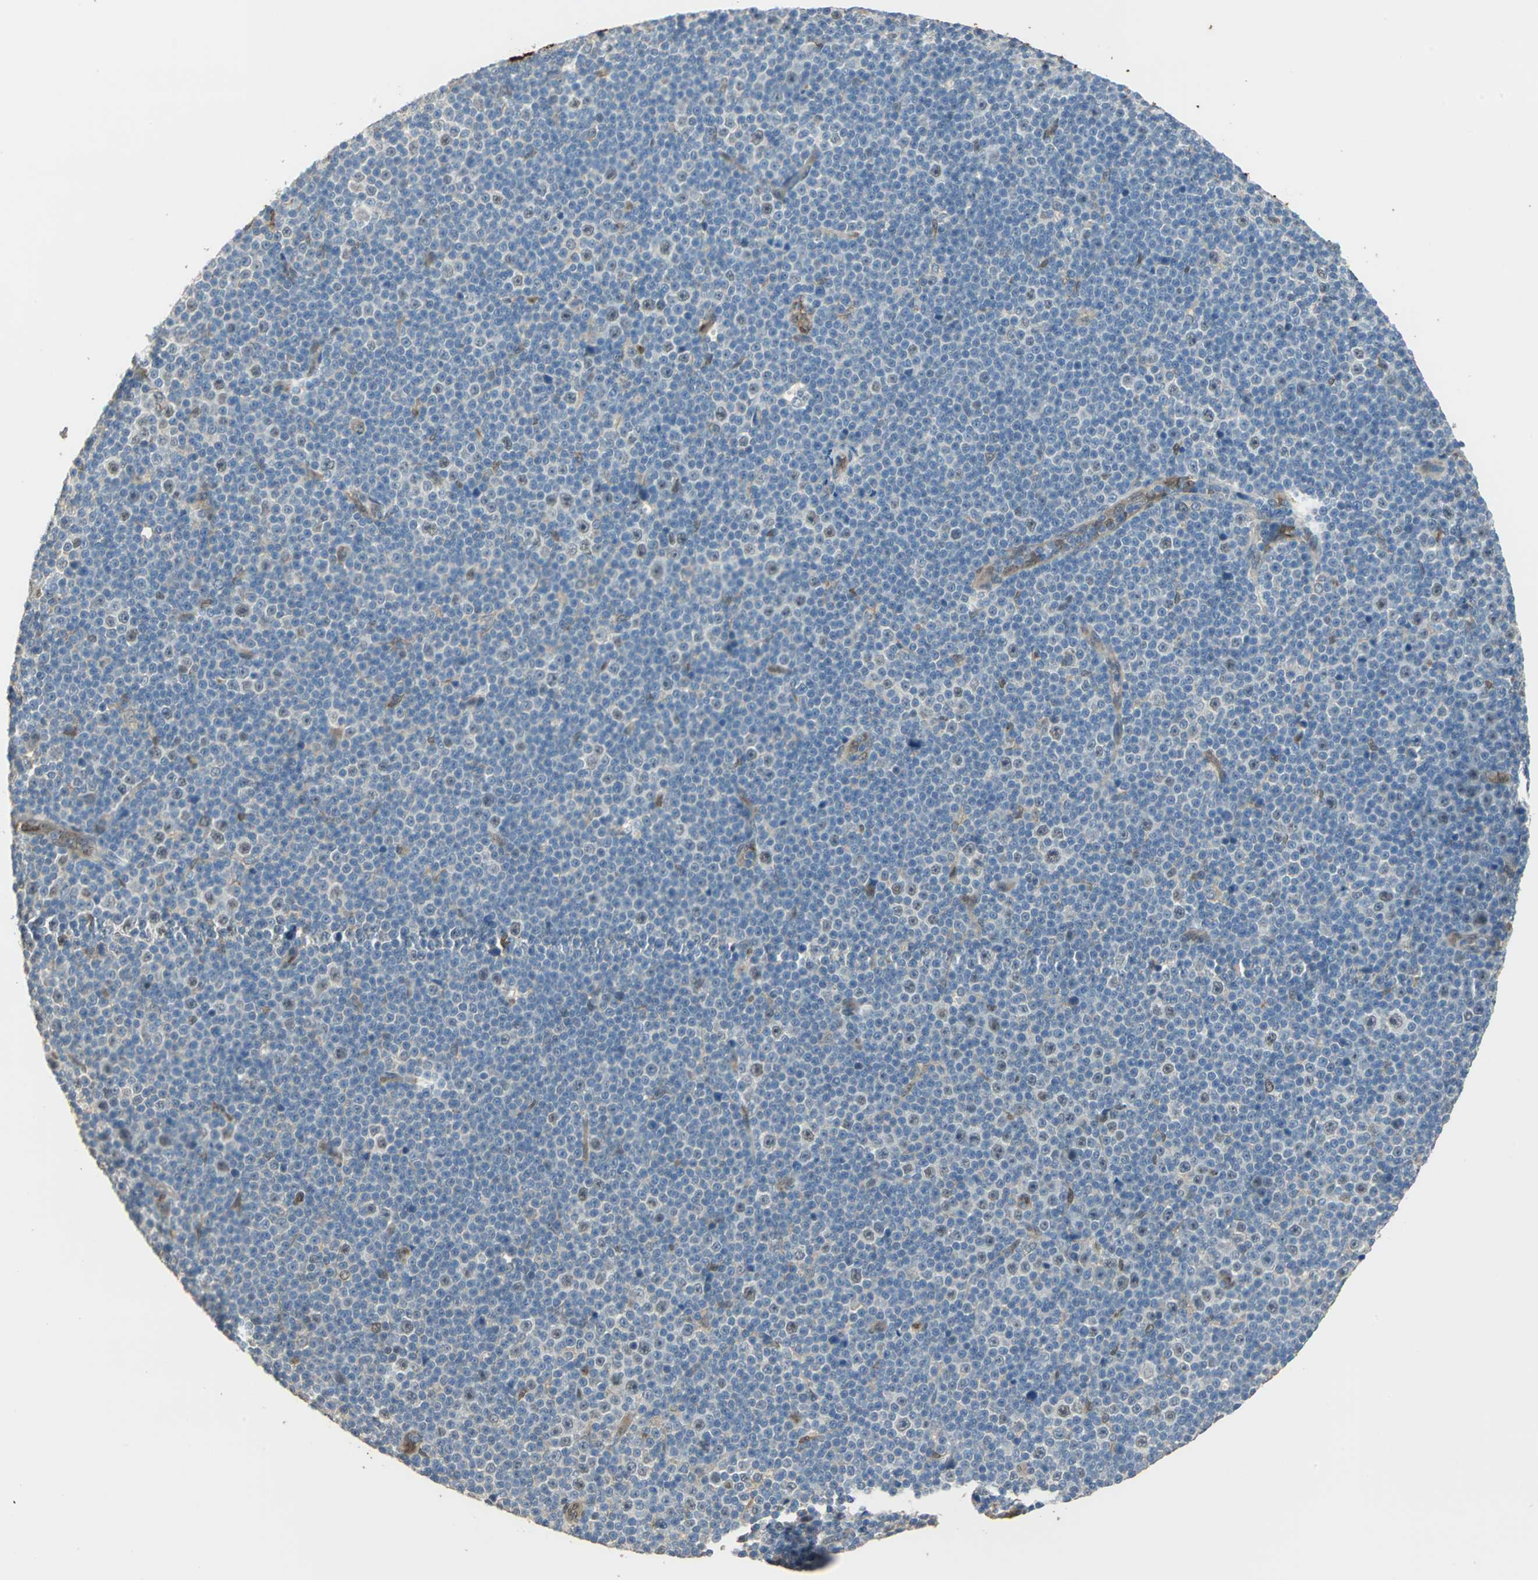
{"staining": {"intensity": "weak", "quantity": "<25%", "location": "cytoplasmic/membranous,nuclear"}, "tissue": "lymphoma", "cell_type": "Tumor cells", "image_type": "cancer", "snomed": [{"axis": "morphology", "description": "Malignant lymphoma, non-Hodgkin's type, Low grade"}, {"axis": "topography", "description": "Lymph node"}], "caption": "There is no significant expression in tumor cells of malignant lymphoma, non-Hodgkin's type (low-grade).", "gene": "DDAH1", "patient": {"sex": "female", "age": 67}}